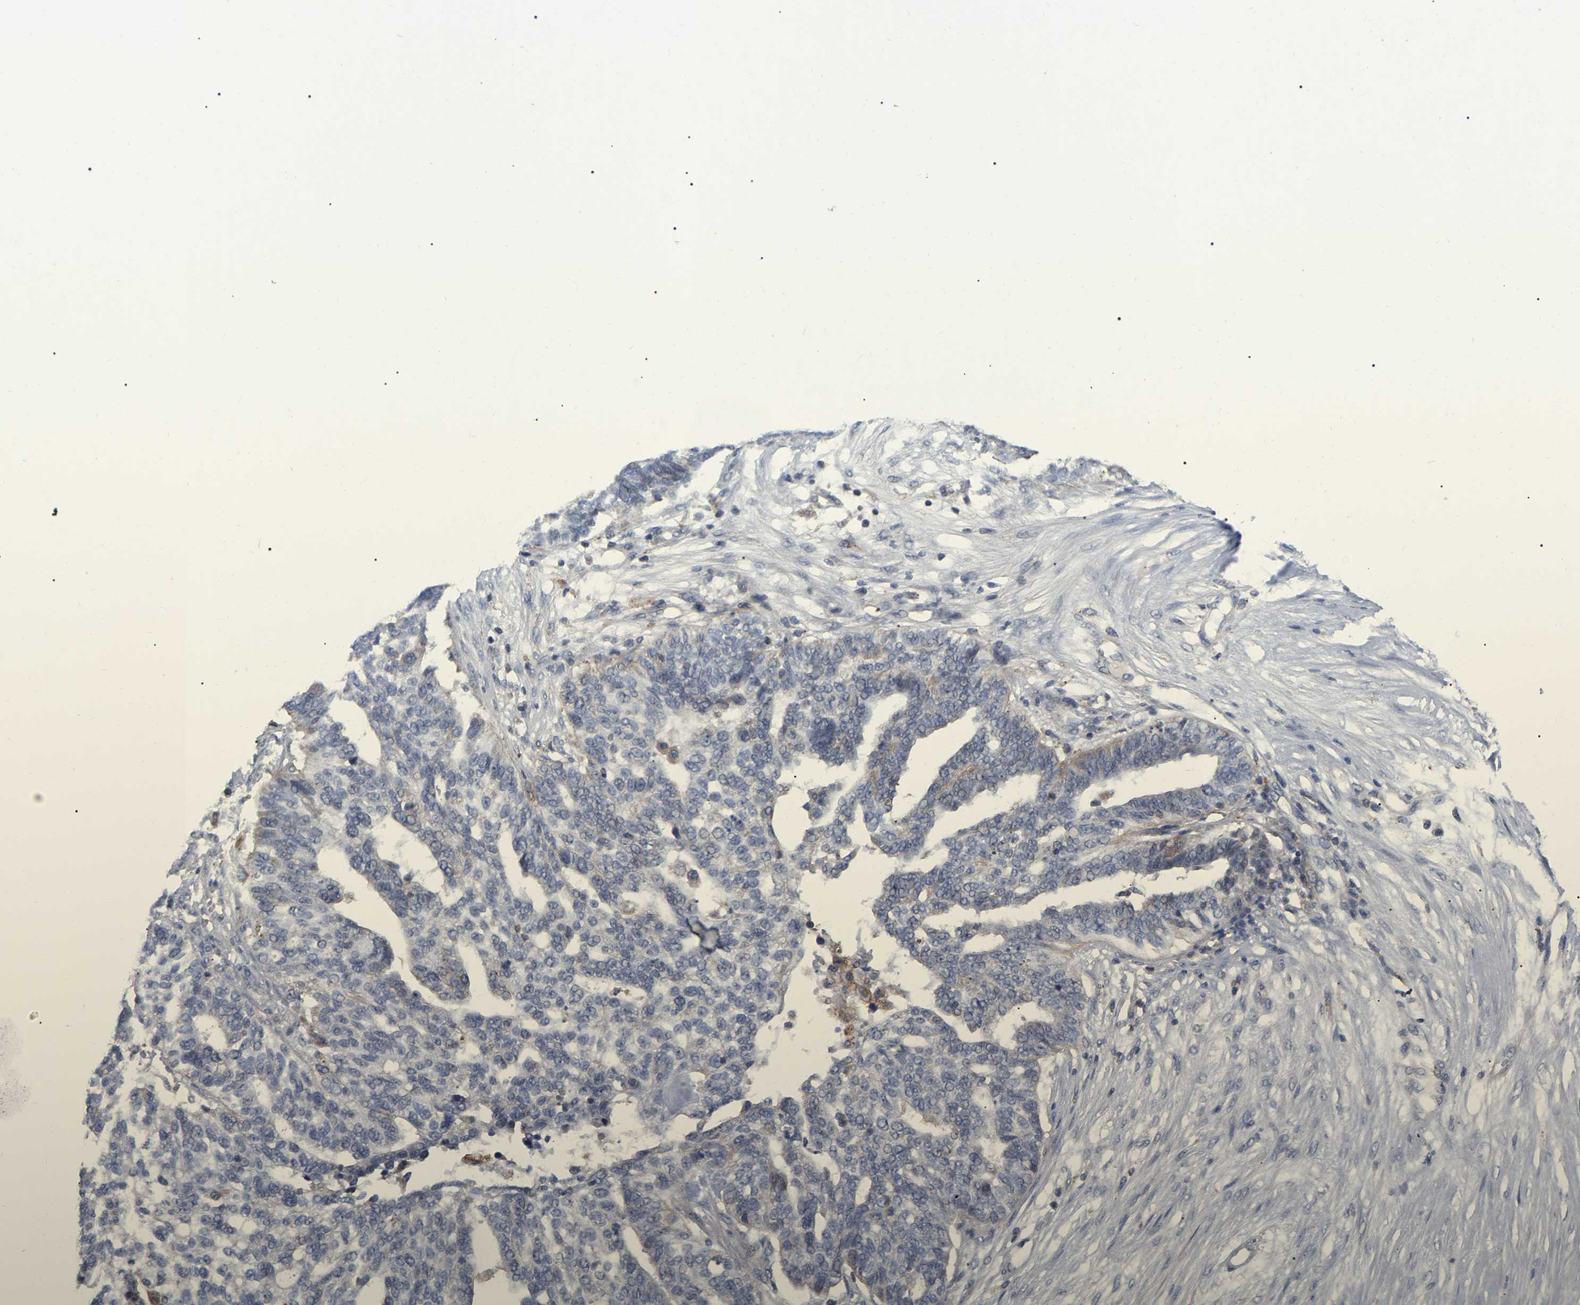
{"staining": {"intensity": "negative", "quantity": "none", "location": "none"}, "tissue": "ovarian cancer", "cell_type": "Tumor cells", "image_type": "cancer", "snomed": [{"axis": "morphology", "description": "Cystadenocarcinoma, serous, NOS"}, {"axis": "topography", "description": "Ovary"}], "caption": "The micrograph demonstrates no significant staining in tumor cells of ovarian cancer (serous cystadenocarcinoma).", "gene": "FAM171A2", "patient": {"sex": "female", "age": 59}}